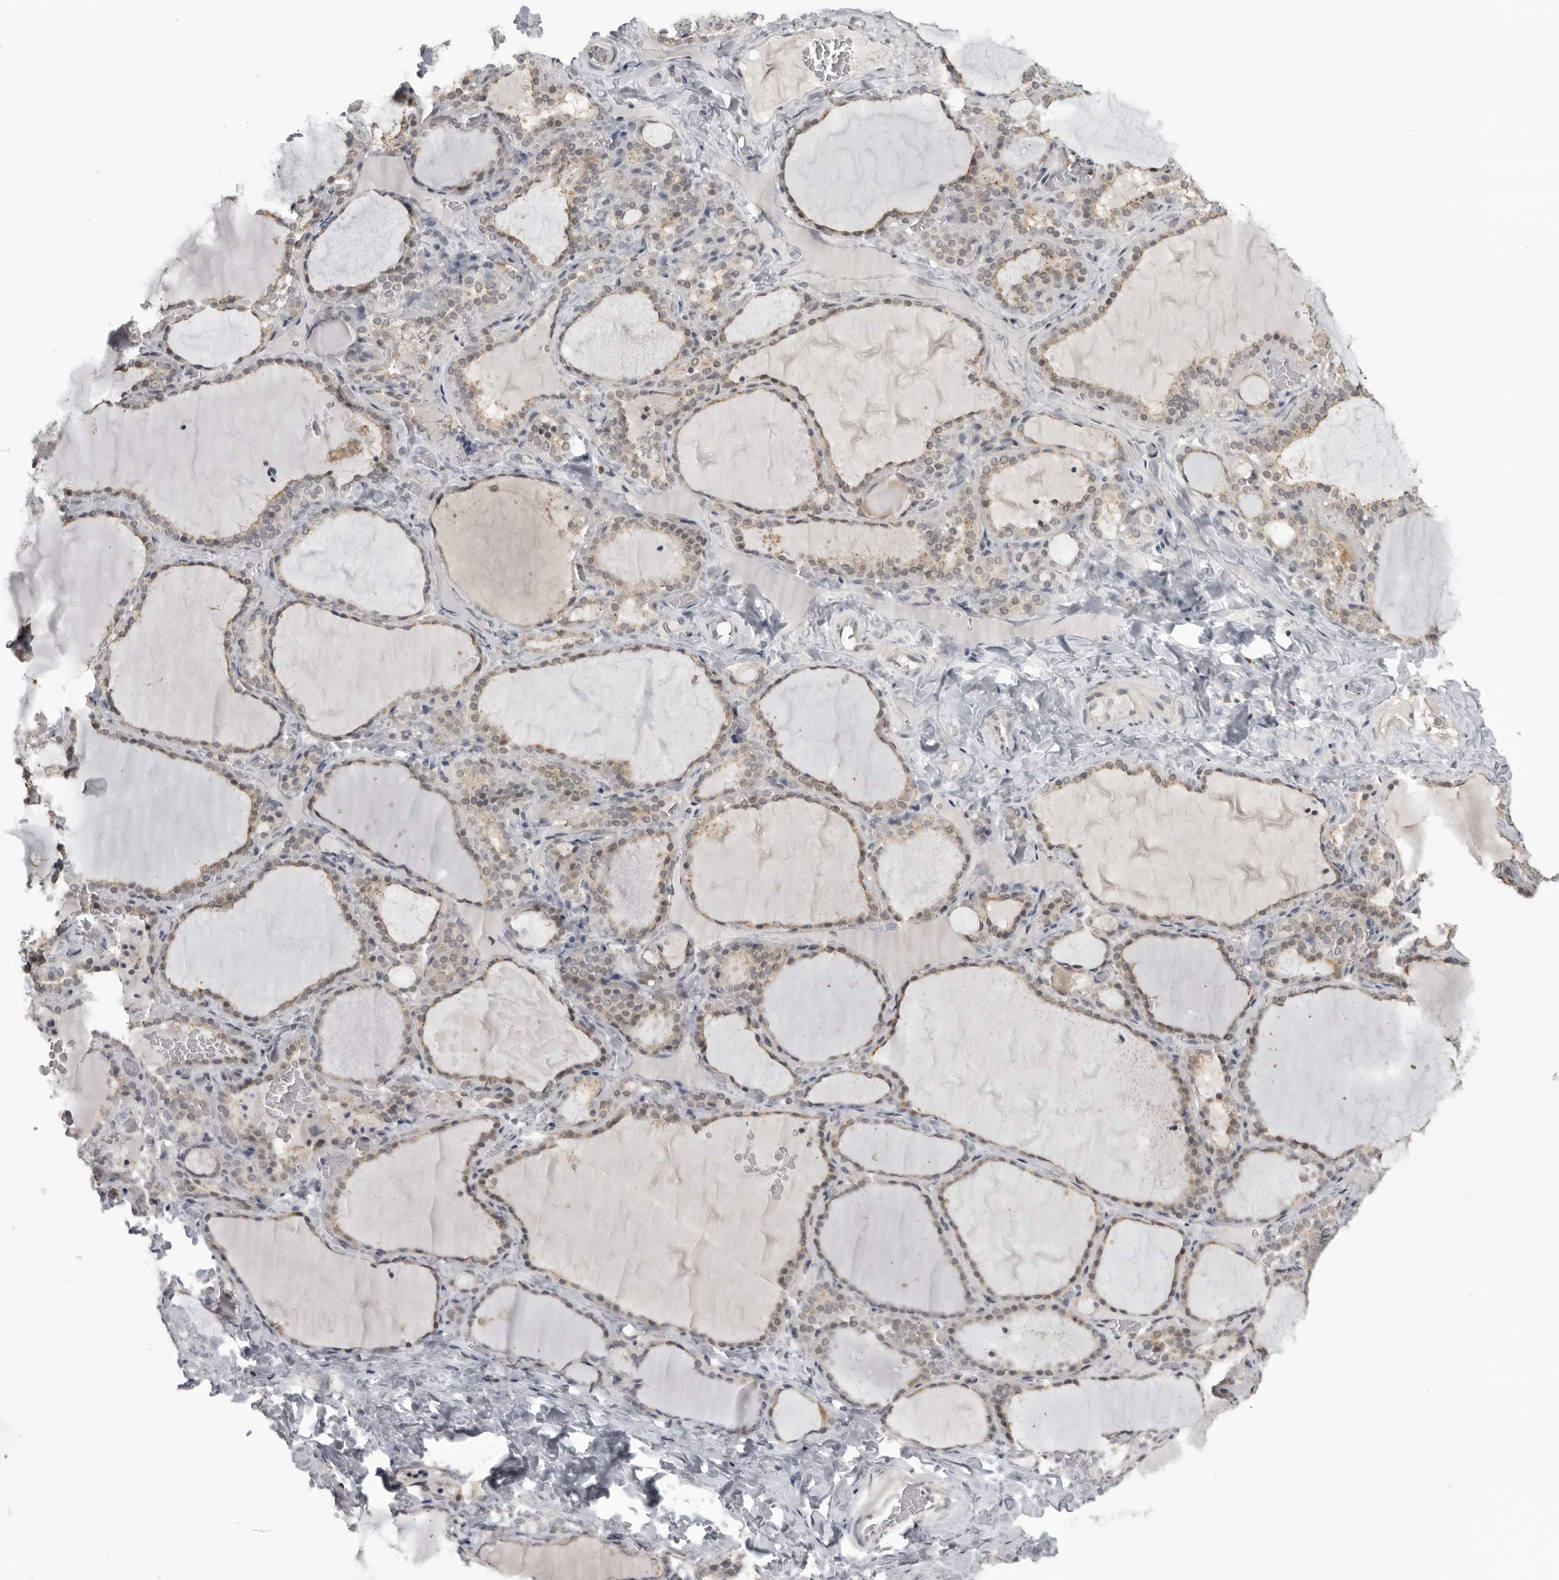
{"staining": {"intensity": "weak", "quantity": ">75%", "location": "cytoplasmic/membranous"}, "tissue": "thyroid gland", "cell_type": "Glandular cells", "image_type": "normal", "snomed": [{"axis": "morphology", "description": "Normal tissue, NOS"}, {"axis": "topography", "description": "Thyroid gland"}], "caption": "IHC photomicrograph of normal thyroid gland stained for a protein (brown), which shows low levels of weak cytoplasmic/membranous staining in approximately >75% of glandular cells.", "gene": "PDCL3", "patient": {"sex": "female", "age": 22}}